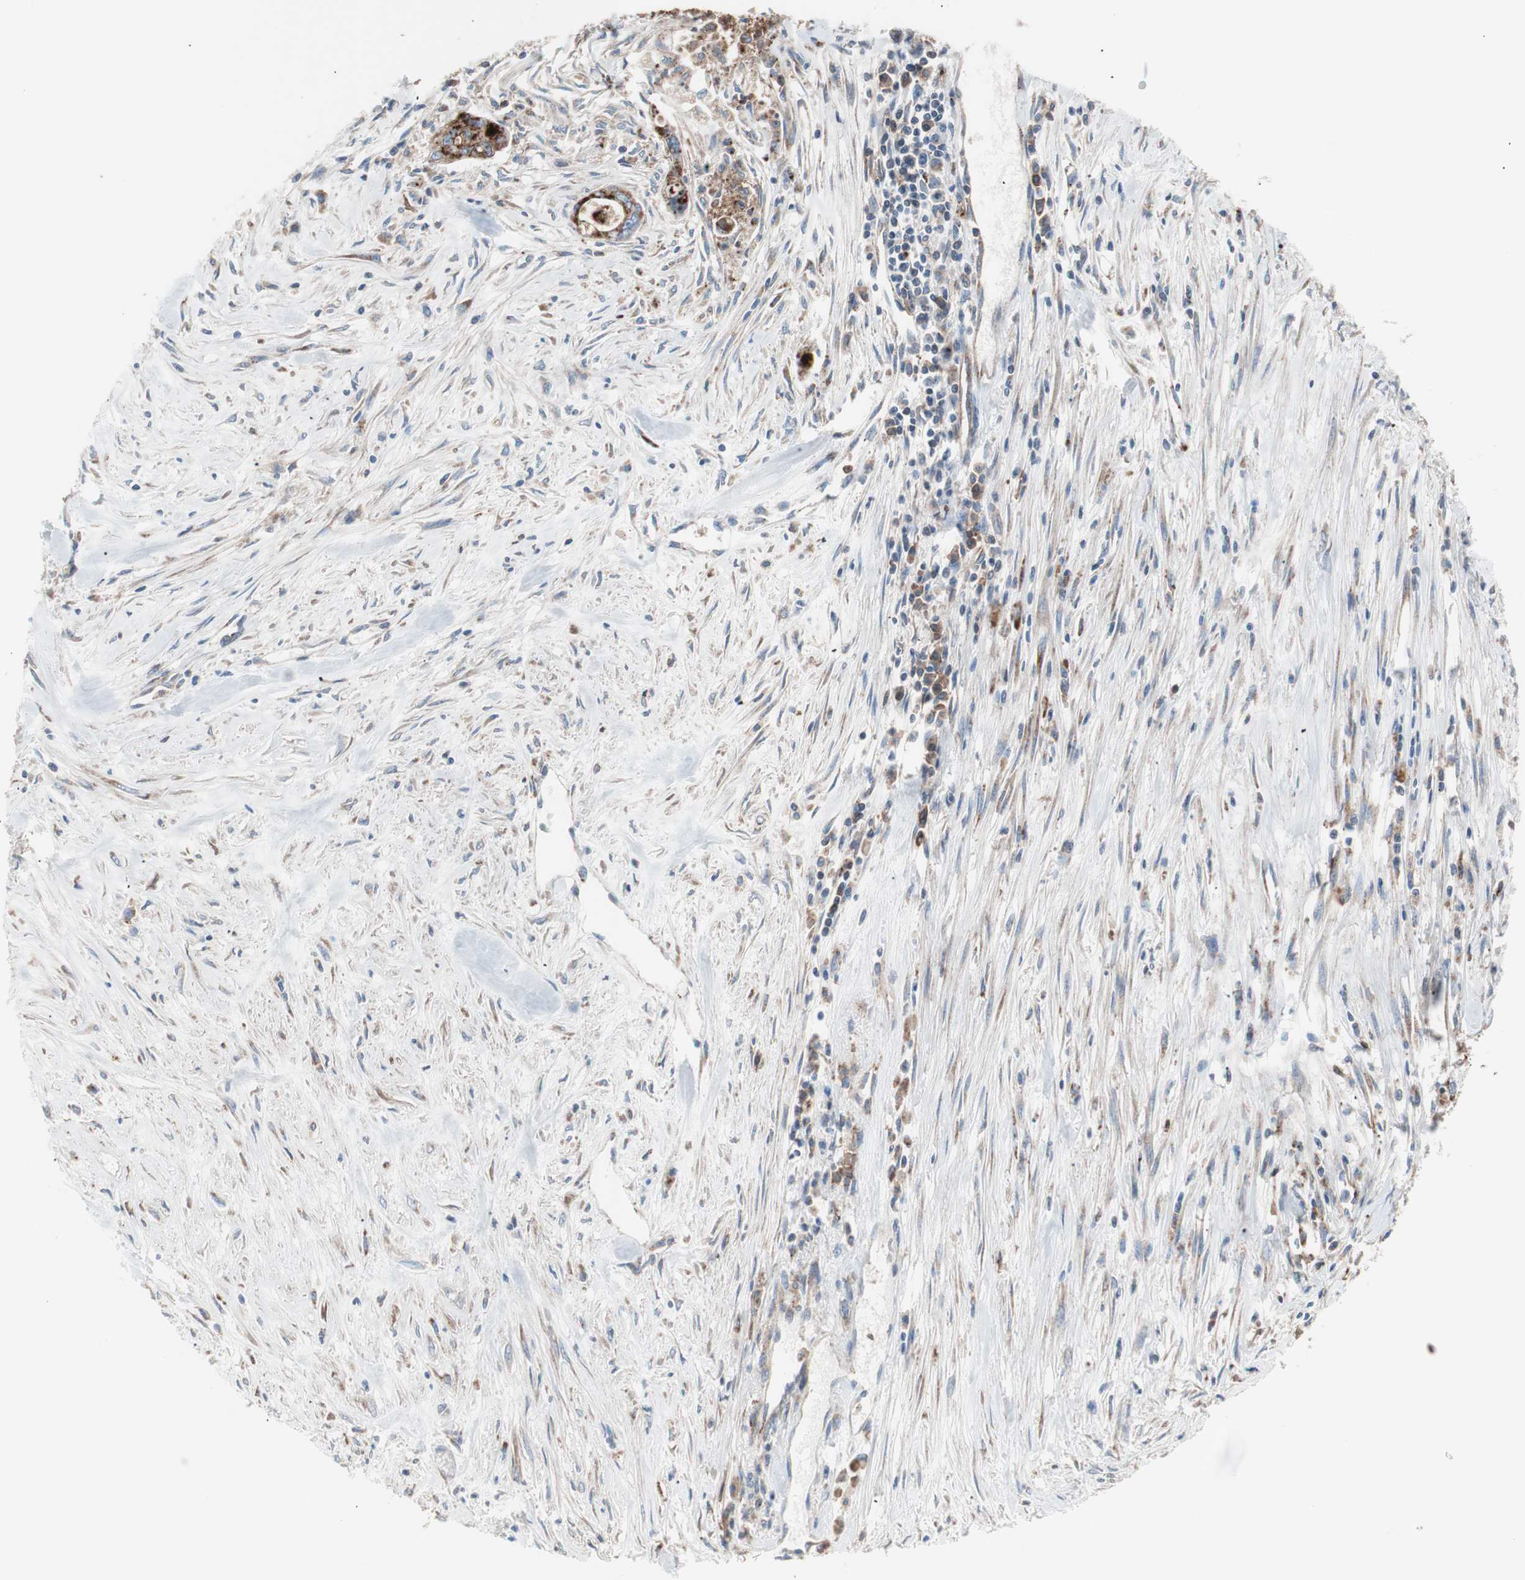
{"staining": {"intensity": "moderate", "quantity": ">75%", "location": "cytoplasmic/membranous"}, "tissue": "pancreatic cancer", "cell_type": "Tumor cells", "image_type": "cancer", "snomed": [{"axis": "morphology", "description": "Adenocarcinoma, NOS"}, {"axis": "topography", "description": "Pancreas"}], "caption": "Adenocarcinoma (pancreatic) stained with DAB (3,3'-diaminobenzidine) immunohistochemistry shows medium levels of moderate cytoplasmic/membranous positivity in about >75% of tumor cells.", "gene": "FLOT2", "patient": {"sex": "male", "age": 70}}